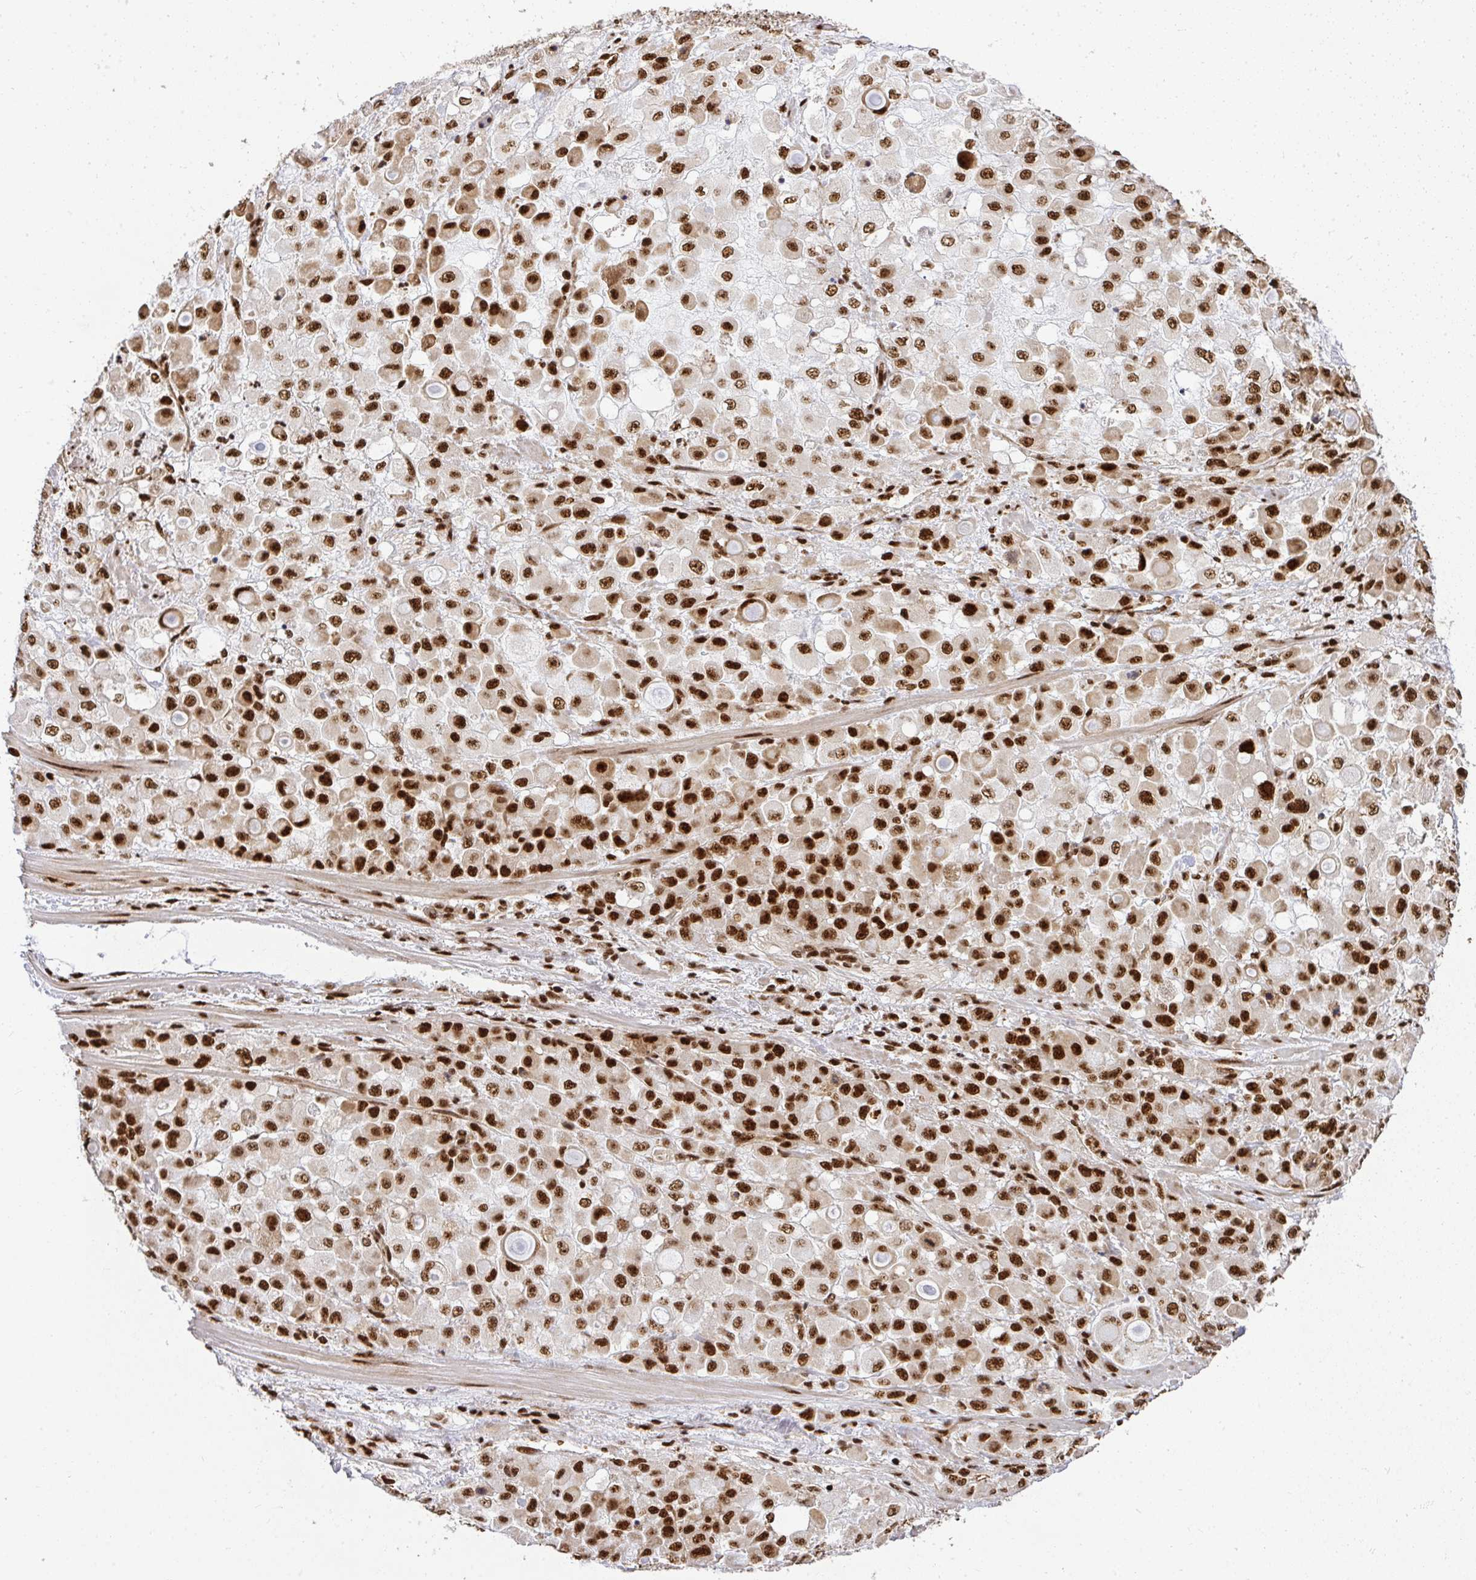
{"staining": {"intensity": "strong", "quantity": ">75%", "location": "nuclear"}, "tissue": "stomach cancer", "cell_type": "Tumor cells", "image_type": "cancer", "snomed": [{"axis": "morphology", "description": "Adenocarcinoma, NOS"}, {"axis": "topography", "description": "Stomach"}], "caption": "This is an image of immunohistochemistry (IHC) staining of adenocarcinoma (stomach), which shows strong expression in the nuclear of tumor cells.", "gene": "U2AF1", "patient": {"sex": "female", "age": 76}}